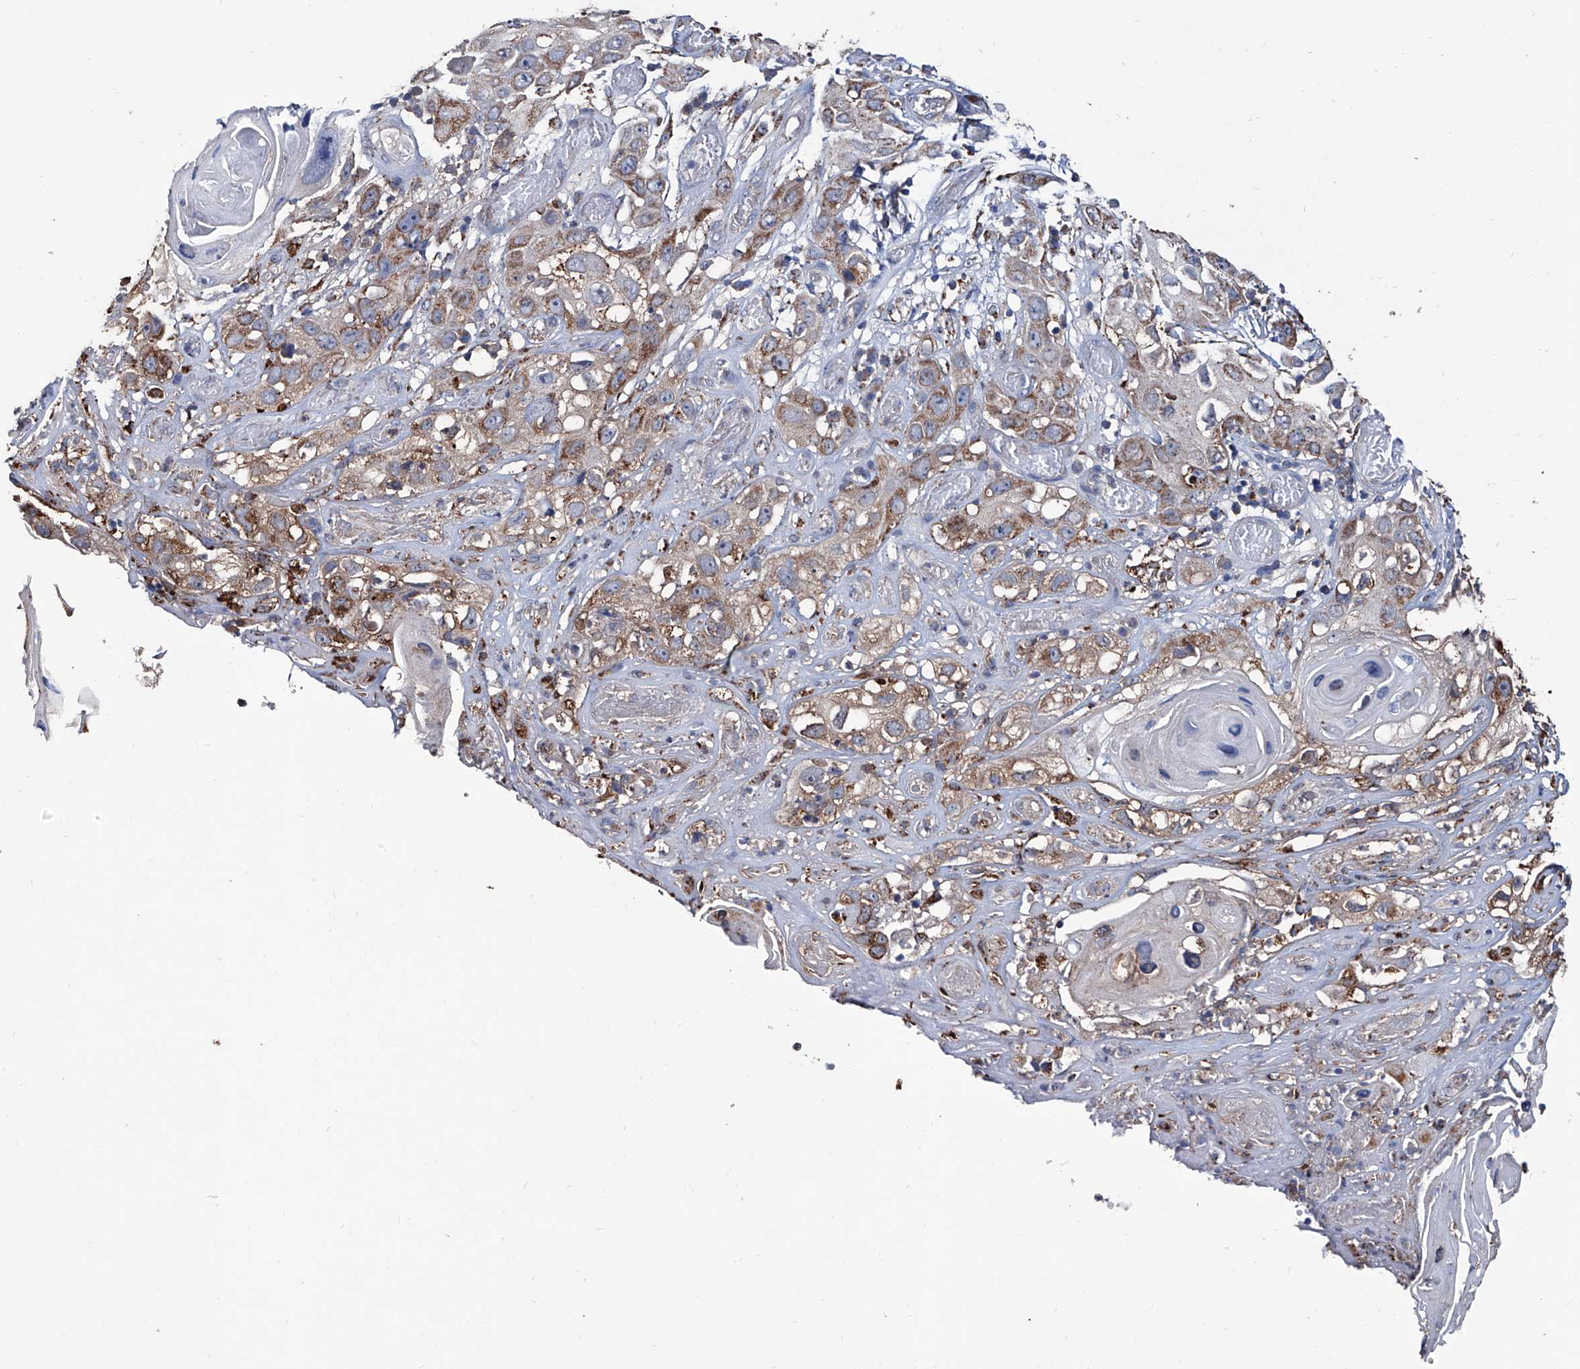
{"staining": {"intensity": "moderate", "quantity": ">75%", "location": "cytoplasmic/membranous"}, "tissue": "skin cancer", "cell_type": "Tumor cells", "image_type": "cancer", "snomed": [{"axis": "morphology", "description": "Squamous cell carcinoma, NOS"}, {"axis": "topography", "description": "Skin"}], "caption": "Immunohistochemical staining of skin squamous cell carcinoma reveals medium levels of moderate cytoplasmic/membranous positivity in about >75% of tumor cells.", "gene": "NHS", "patient": {"sex": "male", "age": 55}}